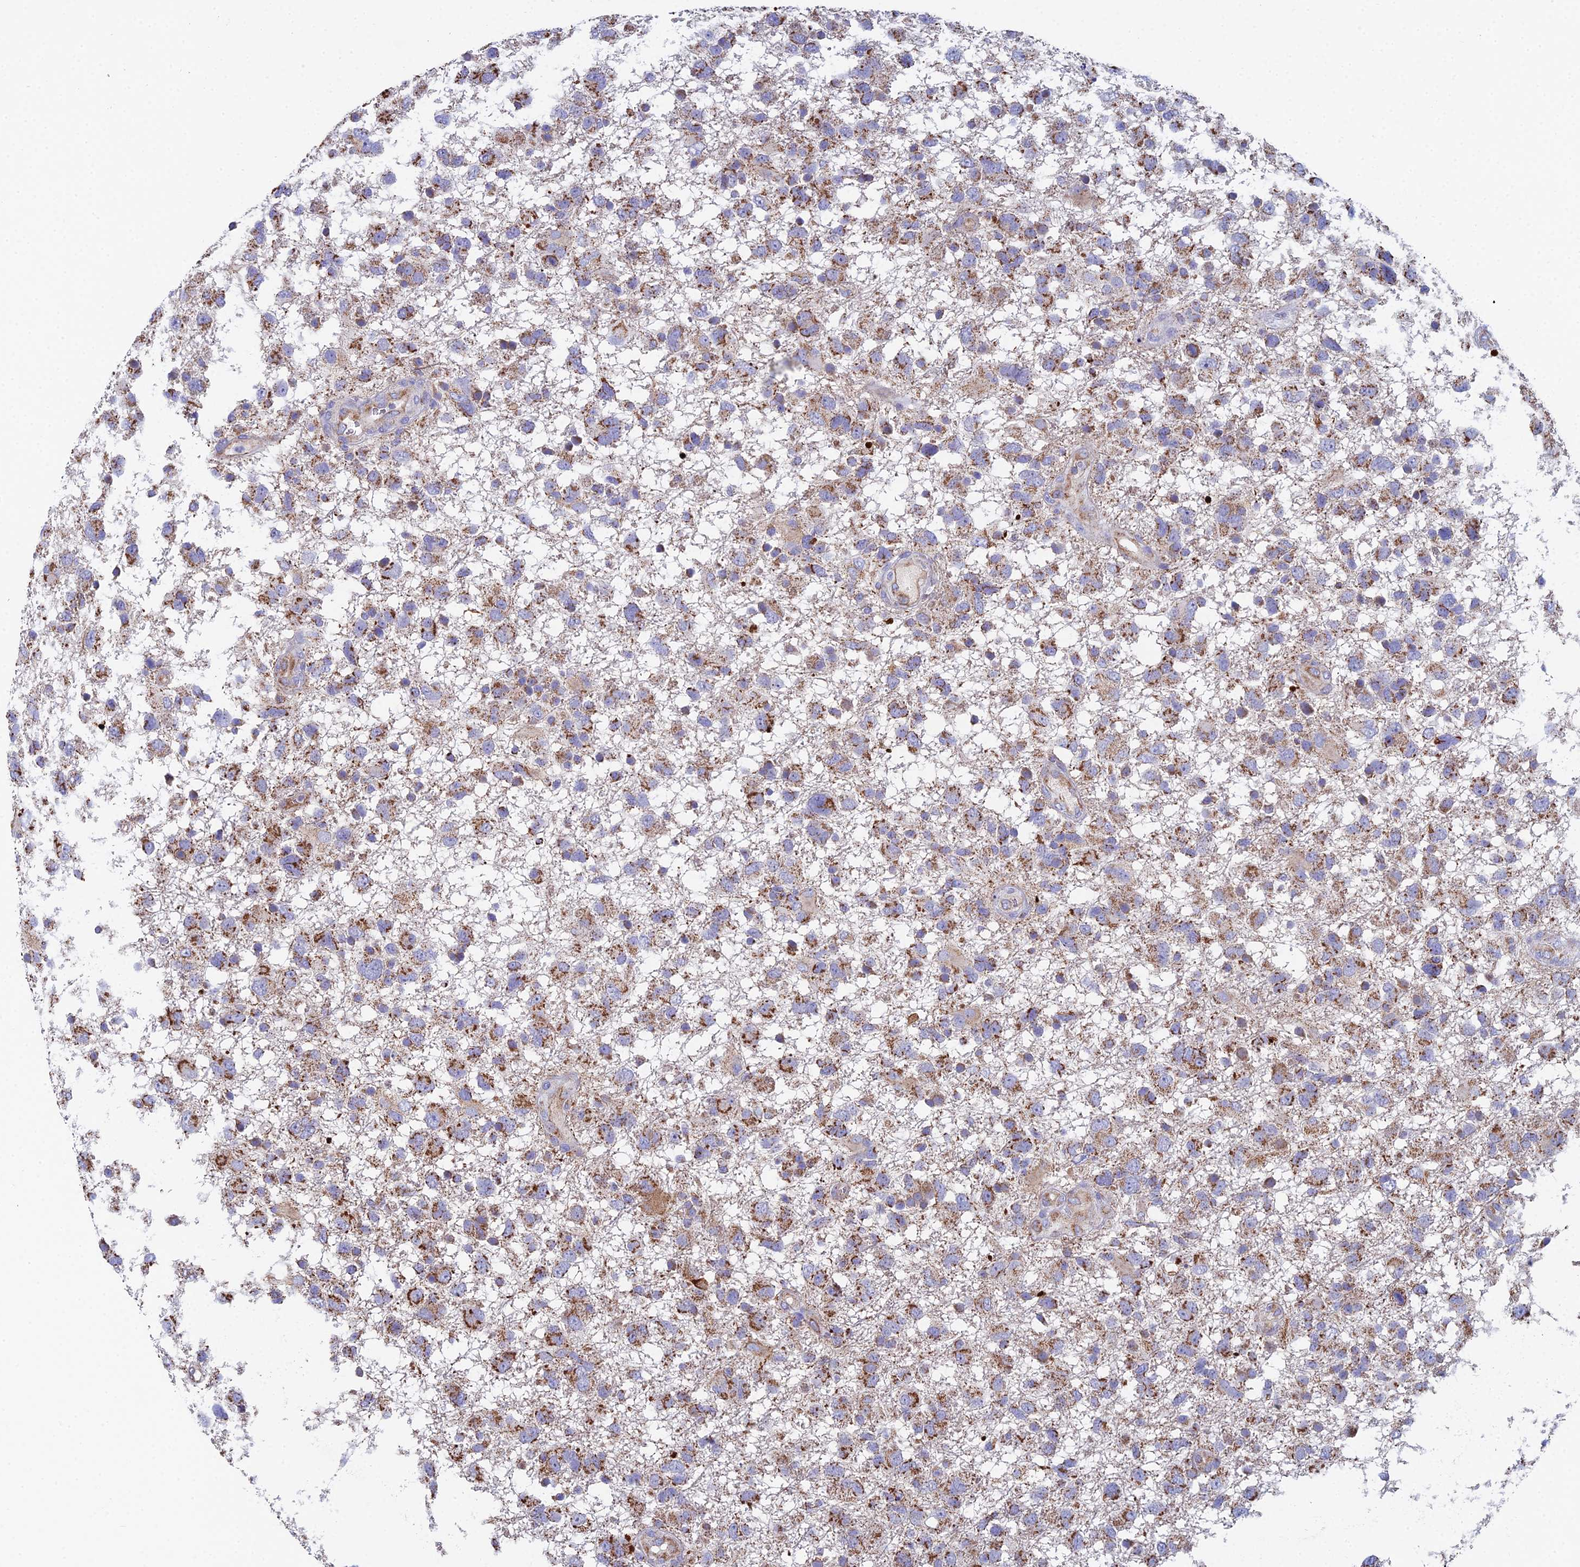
{"staining": {"intensity": "strong", "quantity": "25%-75%", "location": "cytoplasmic/membranous"}, "tissue": "glioma", "cell_type": "Tumor cells", "image_type": "cancer", "snomed": [{"axis": "morphology", "description": "Glioma, malignant, High grade"}, {"axis": "topography", "description": "Brain"}], "caption": "This image displays immunohistochemistry (IHC) staining of high-grade glioma (malignant), with high strong cytoplasmic/membranous expression in approximately 25%-75% of tumor cells.", "gene": "SPOCK2", "patient": {"sex": "male", "age": 61}}